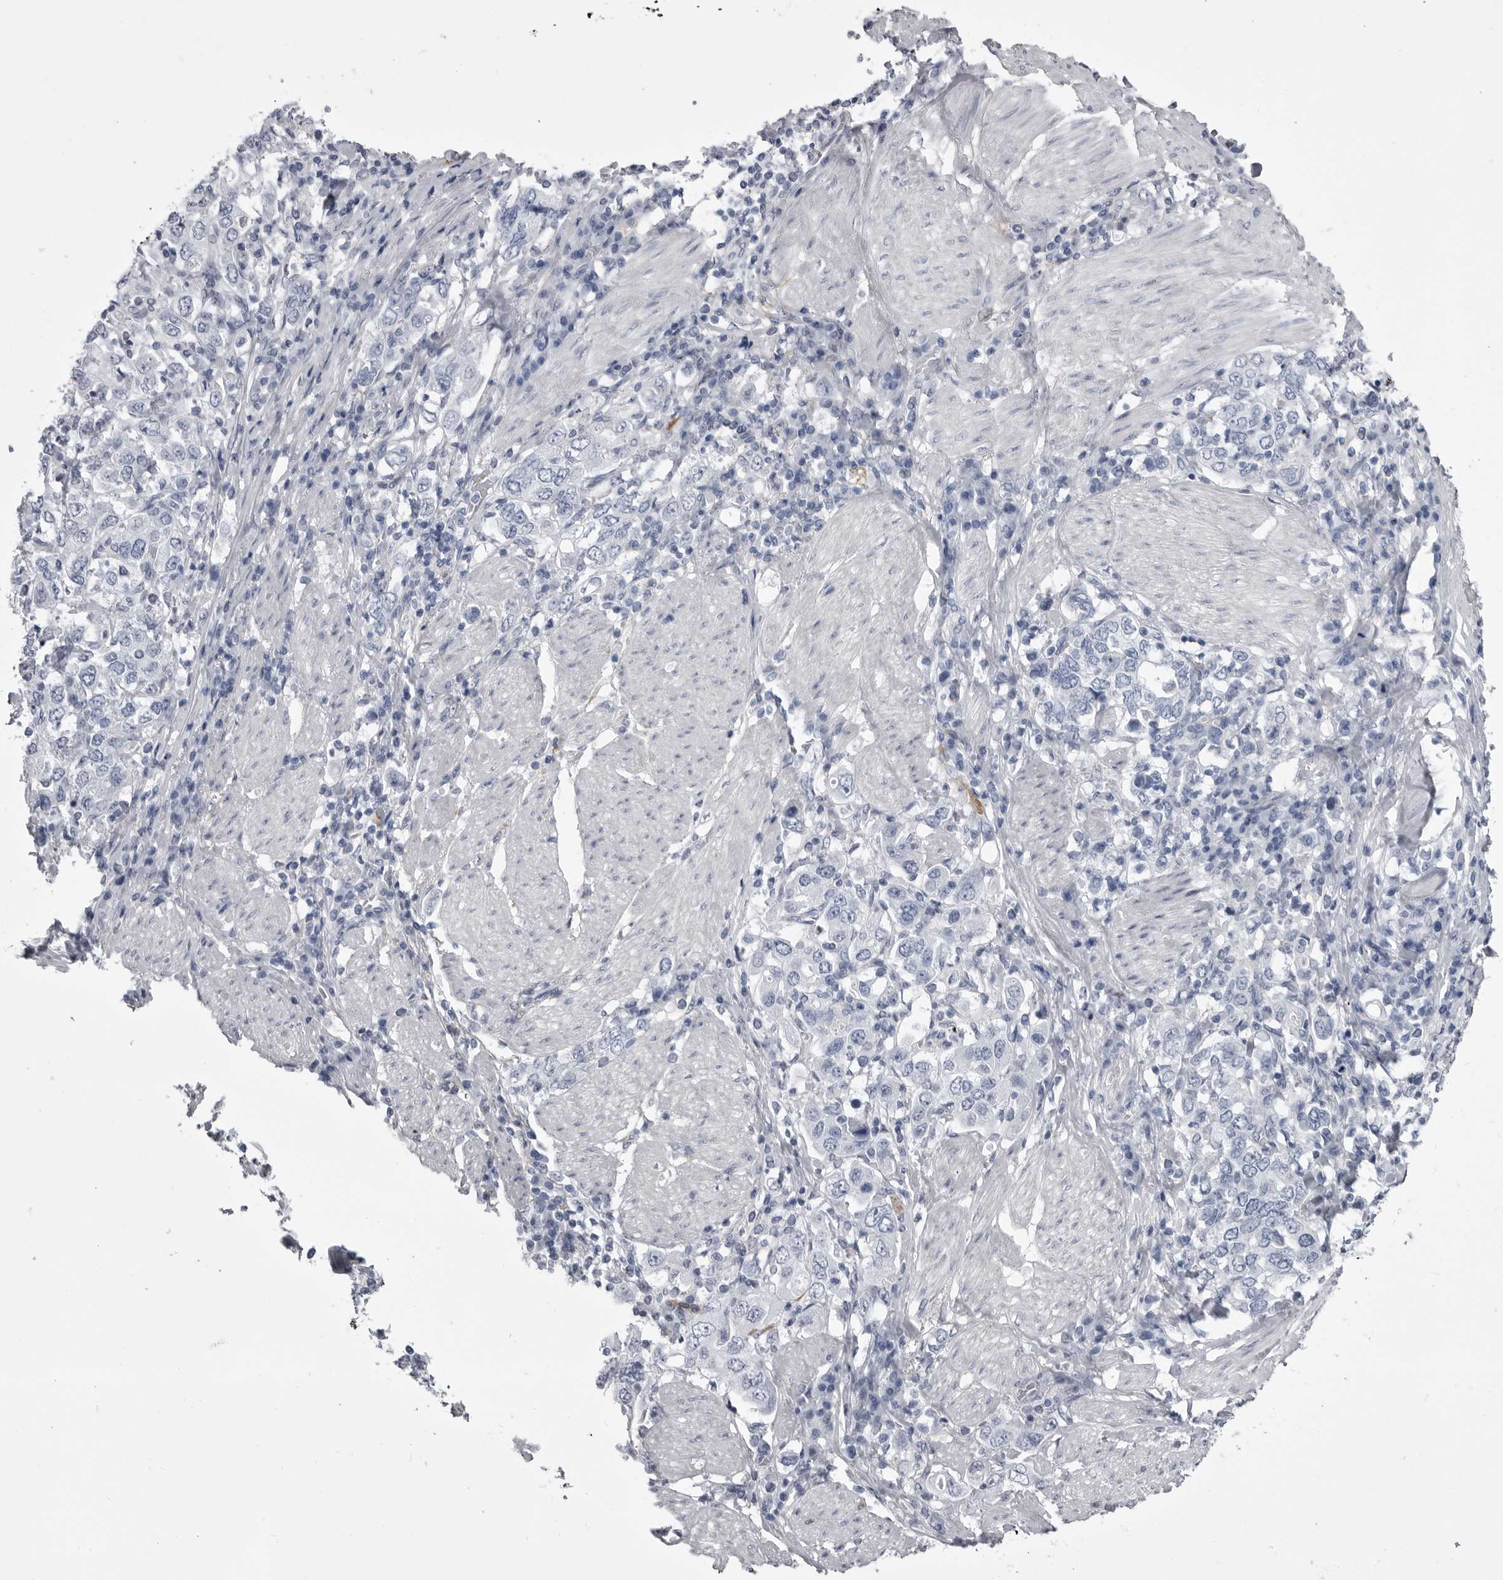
{"staining": {"intensity": "negative", "quantity": "none", "location": "none"}, "tissue": "stomach cancer", "cell_type": "Tumor cells", "image_type": "cancer", "snomed": [{"axis": "morphology", "description": "Adenocarcinoma, NOS"}, {"axis": "topography", "description": "Stomach, upper"}], "caption": "Immunohistochemistry of adenocarcinoma (stomach) exhibits no expression in tumor cells.", "gene": "ANK2", "patient": {"sex": "male", "age": 62}}